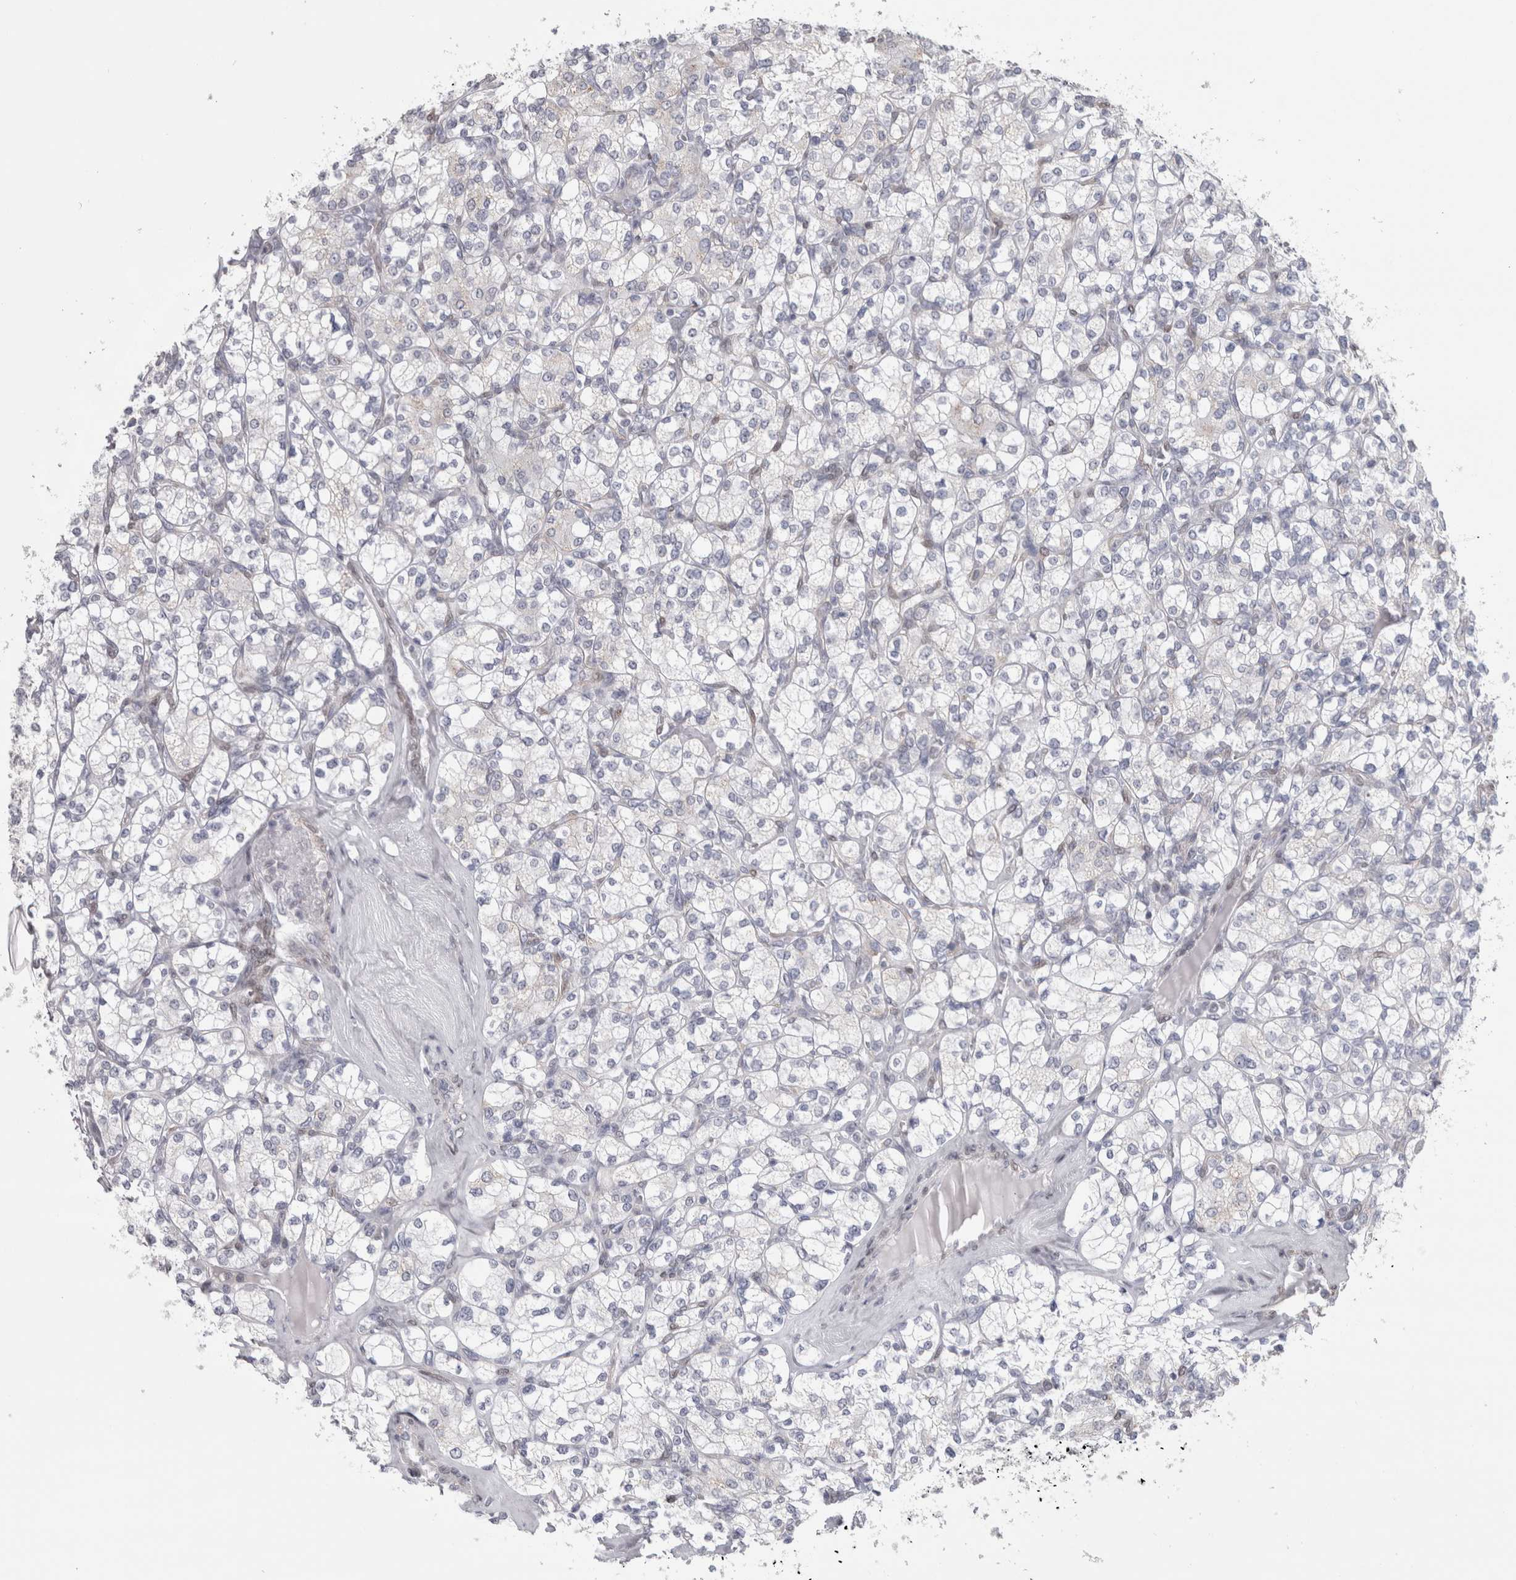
{"staining": {"intensity": "negative", "quantity": "none", "location": "none"}, "tissue": "renal cancer", "cell_type": "Tumor cells", "image_type": "cancer", "snomed": [{"axis": "morphology", "description": "Adenocarcinoma, NOS"}, {"axis": "topography", "description": "Kidney"}], "caption": "DAB (3,3'-diaminobenzidine) immunohistochemical staining of human renal adenocarcinoma demonstrates no significant staining in tumor cells.", "gene": "PLIN1", "patient": {"sex": "male", "age": 77}}